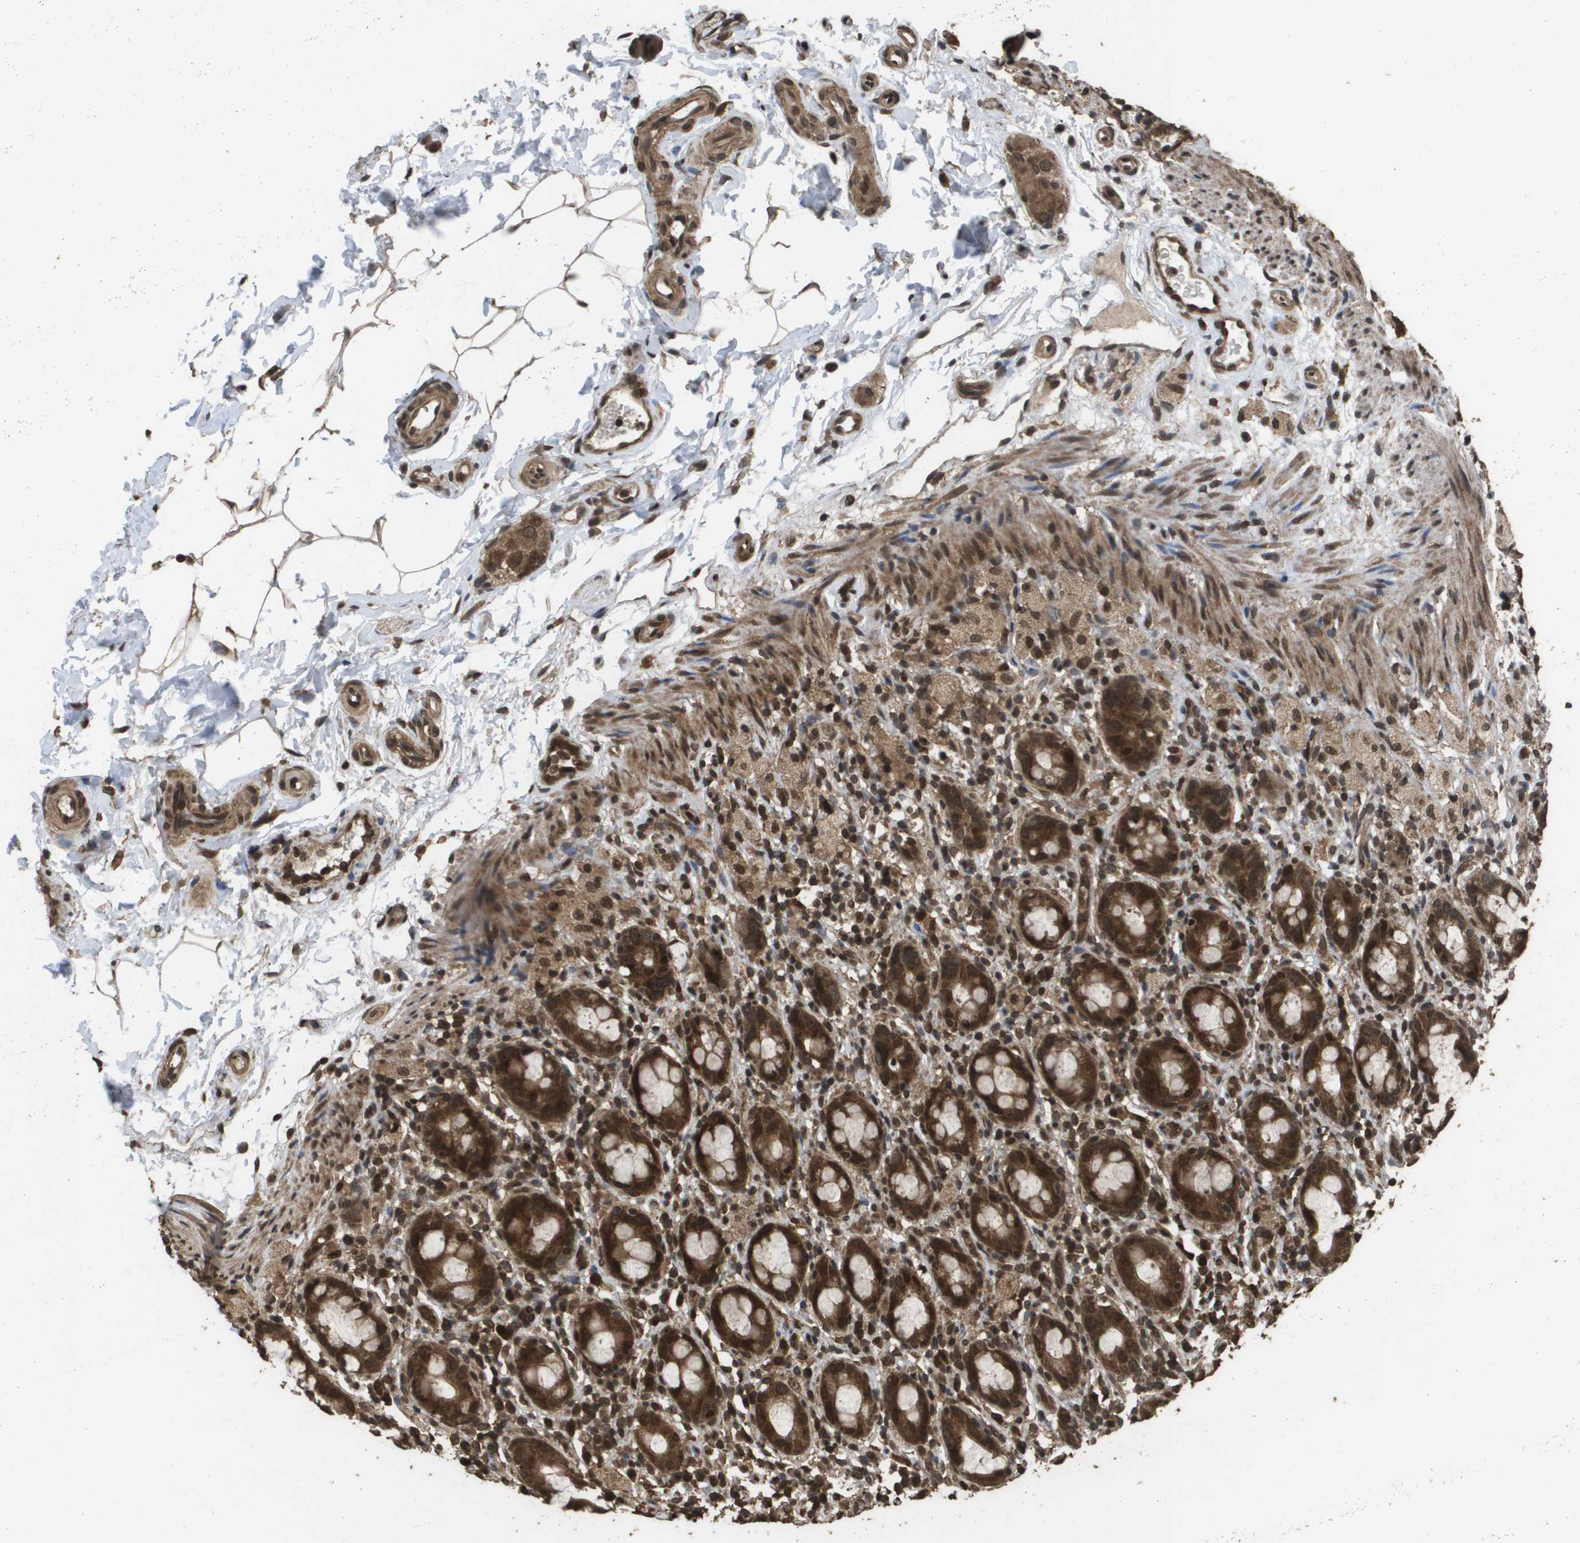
{"staining": {"intensity": "strong", "quantity": ">75%", "location": "cytoplasmic/membranous,nuclear"}, "tissue": "rectum", "cell_type": "Glandular cells", "image_type": "normal", "snomed": [{"axis": "morphology", "description": "Normal tissue, NOS"}, {"axis": "topography", "description": "Rectum"}], "caption": "Protein staining demonstrates strong cytoplasmic/membranous,nuclear staining in approximately >75% of glandular cells in unremarkable rectum.", "gene": "AXIN2", "patient": {"sex": "male", "age": 44}}